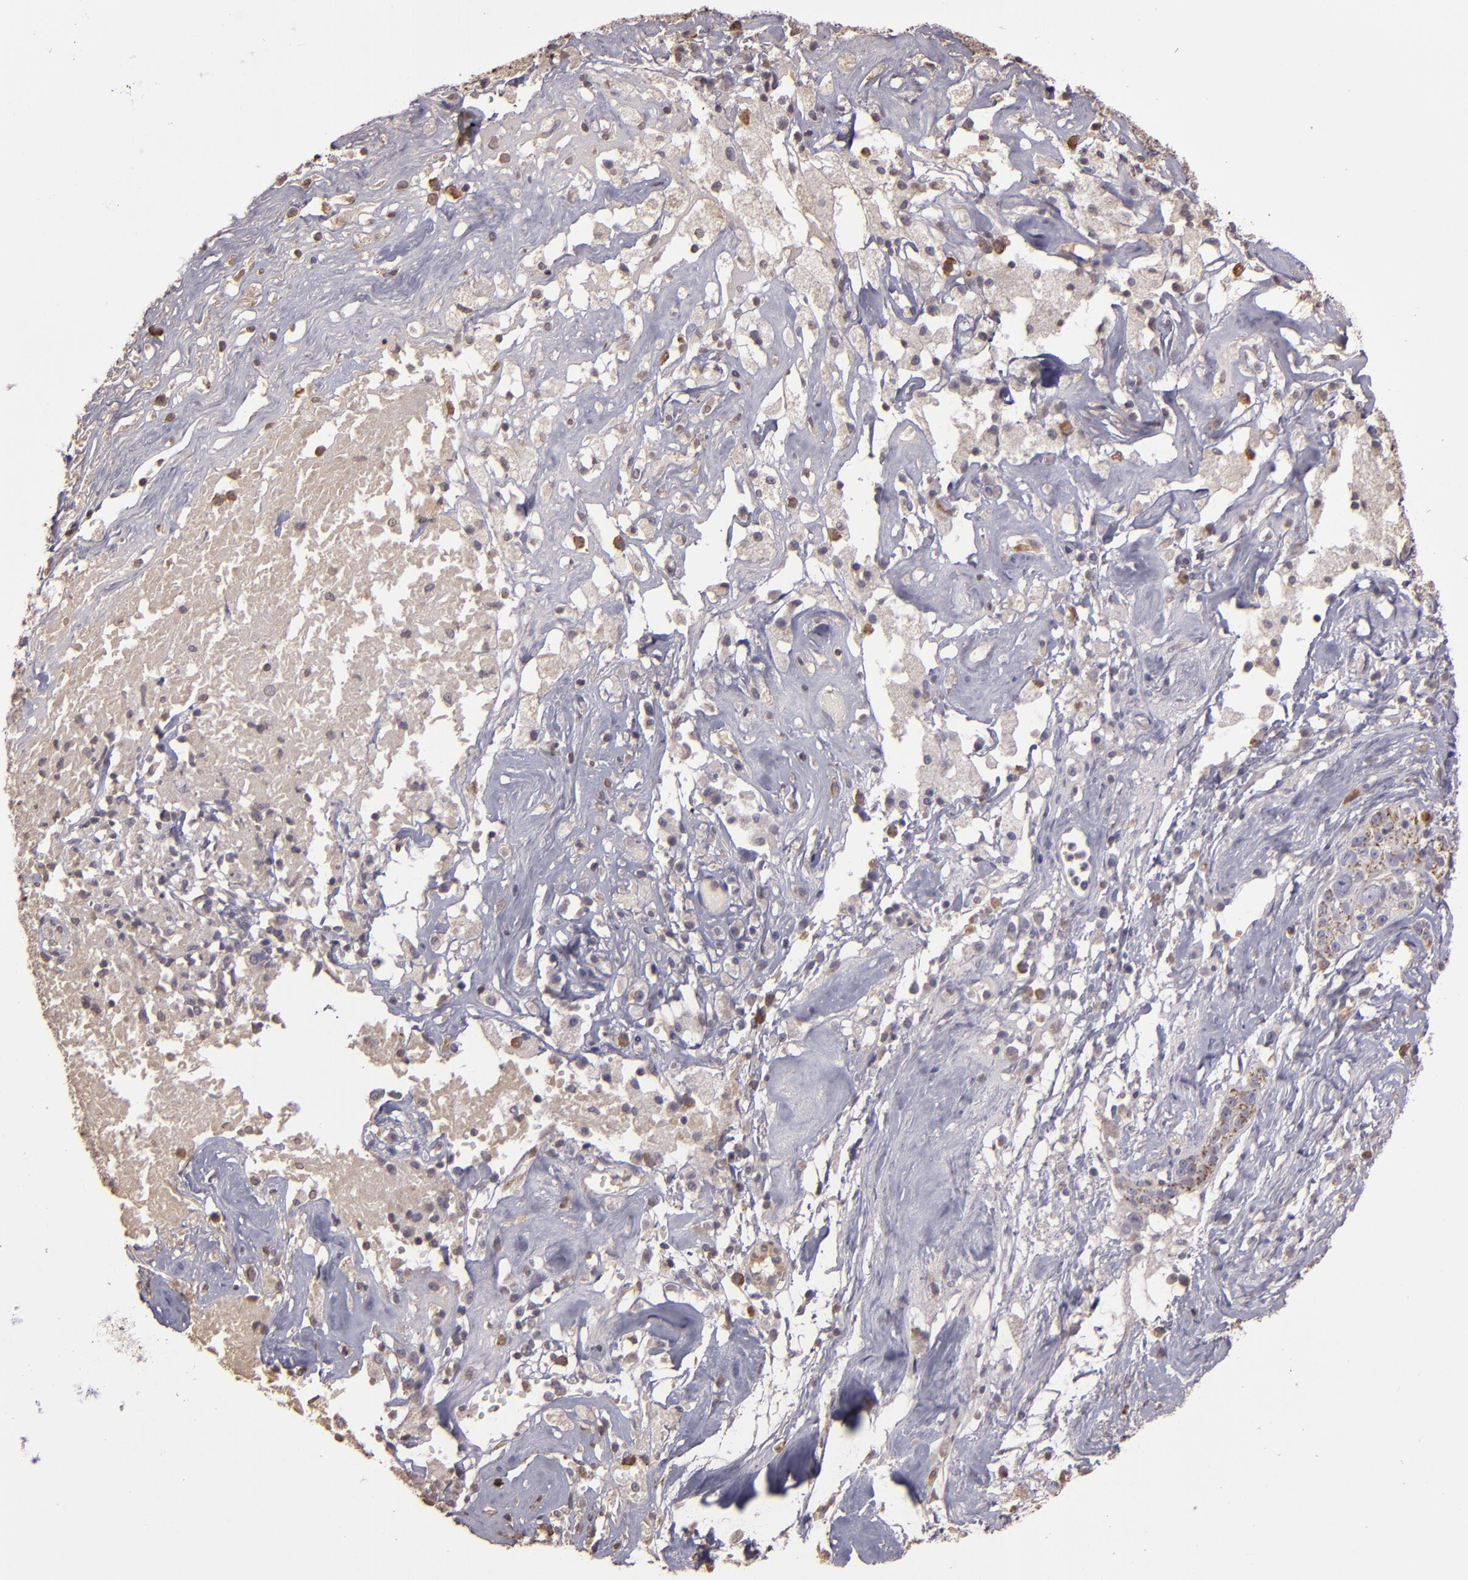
{"staining": {"intensity": "weak", "quantity": ">75%", "location": "cytoplasmic/membranous"}, "tissue": "ovarian cancer", "cell_type": "Tumor cells", "image_type": "cancer", "snomed": [{"axis": "morphology", "description": "Normal tissue, NOS"}, {"axis": "morphology", "description": "Cystadenocarcinoma, serous, NOS"}, {"axis": "topography", "description": "Ovary"}], "caption": "Immunohistochemistry (IHC) micrograph of neoplastic tissue: ovarian cancer (serous cystadenocarcinoma) stained using immunohistochemistry reveals low levels of weak protein expression localized specifically in the cytoplasmic/membranous of tumor cells, appearing as a cytoplasmic/membranous brown color.", "gene": "ABL1", "patient": {"sex": "female", "age": 62}}